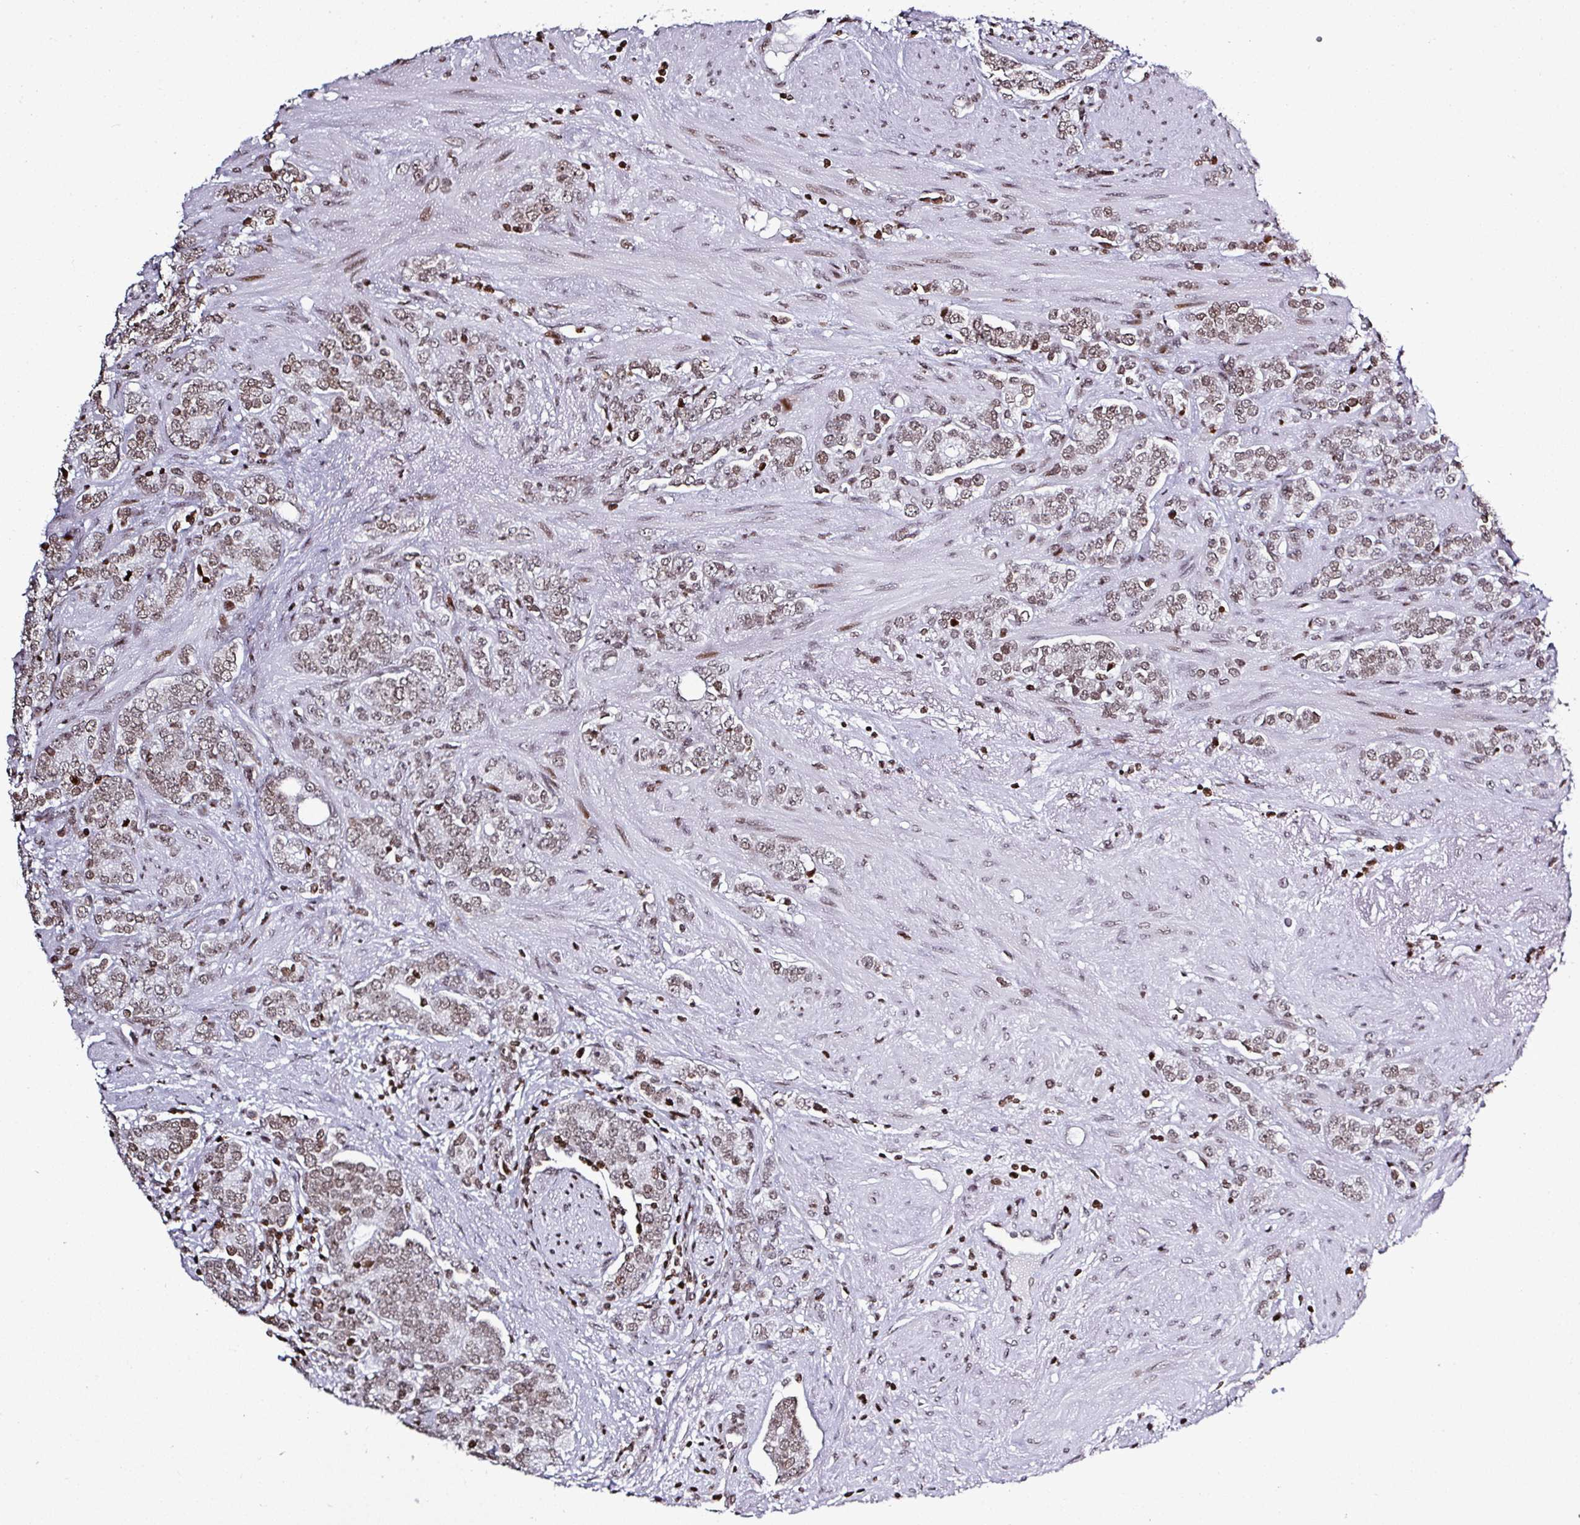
{"staining": {"intensity": "moderate", "quantity": ">75%", "location": "nuclear"}, "tissue": "prostate cancer", "cell_type": "Tumor cells", "image_type": "cancer", "snomed": [{"axis": "morphology", "description": "Adenocarcinoma, High grade"}, {"axis": "topography", "description": "Prostate"}], "caption": "Protein staining of prostate cancer tissue exhibits moderate nuclear expression in about >75% of tumor cells.", "gene": "RASL11A", "patient": {"sex": "male", "age": 64}}